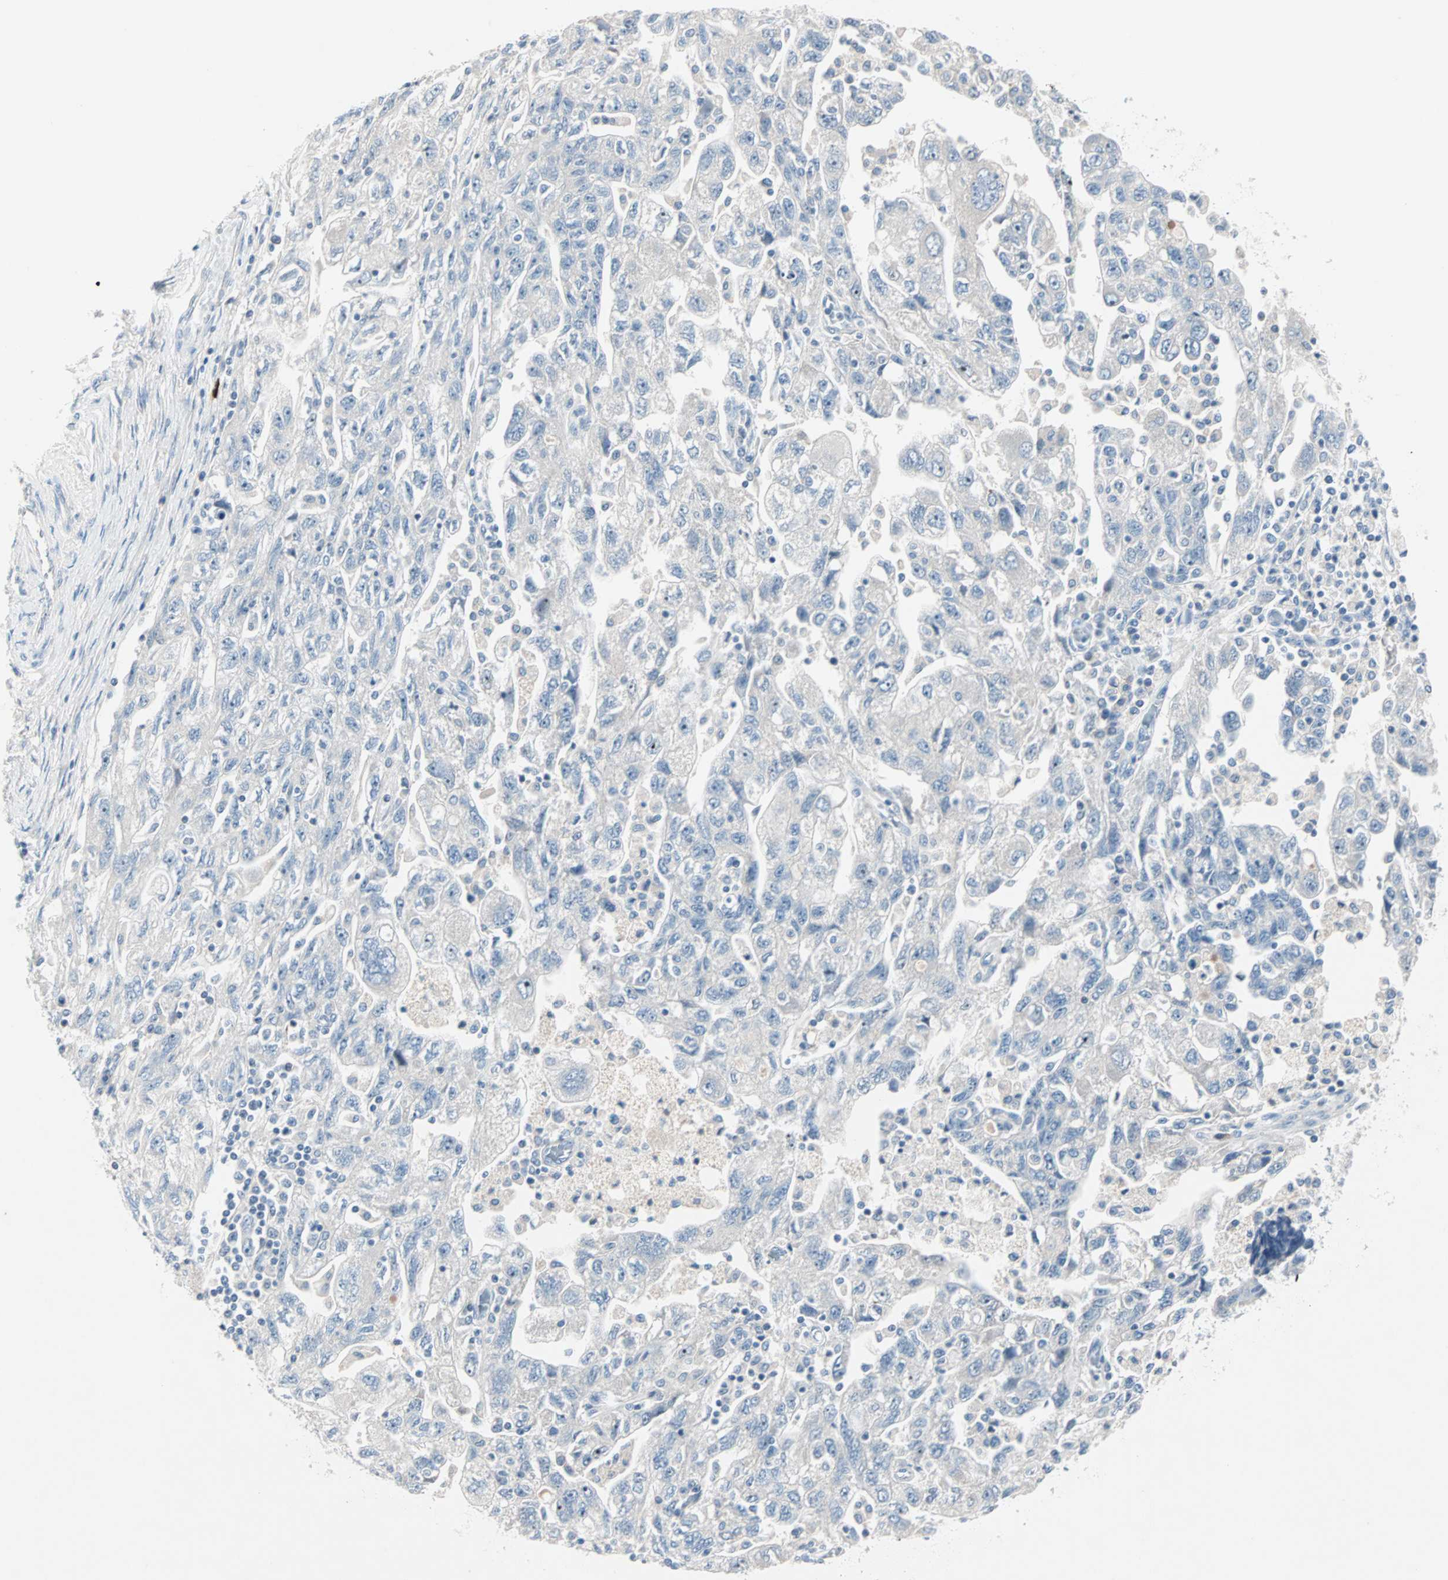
{"staining": {"intensity": "negative", "quantity": "none", "location": "none"}, "tissue": "ovarian cancer", "cell_type": "Tumor cells", "image_type": "cancer", "snomed": [{"axis": "morphology", "description": "Carcinoma, NOS"}, {"axis": "morphology", "description": "Cystadenocarcinoma, serous, NOS"}, {"axis": "topography", "description": "Ovary"}], "caption": "Tumor cells are negative for protein expression in human ovarian cancer (carcinoma).", "gene": "NEFH", "patient": {"sex": "female", "age": 69}}